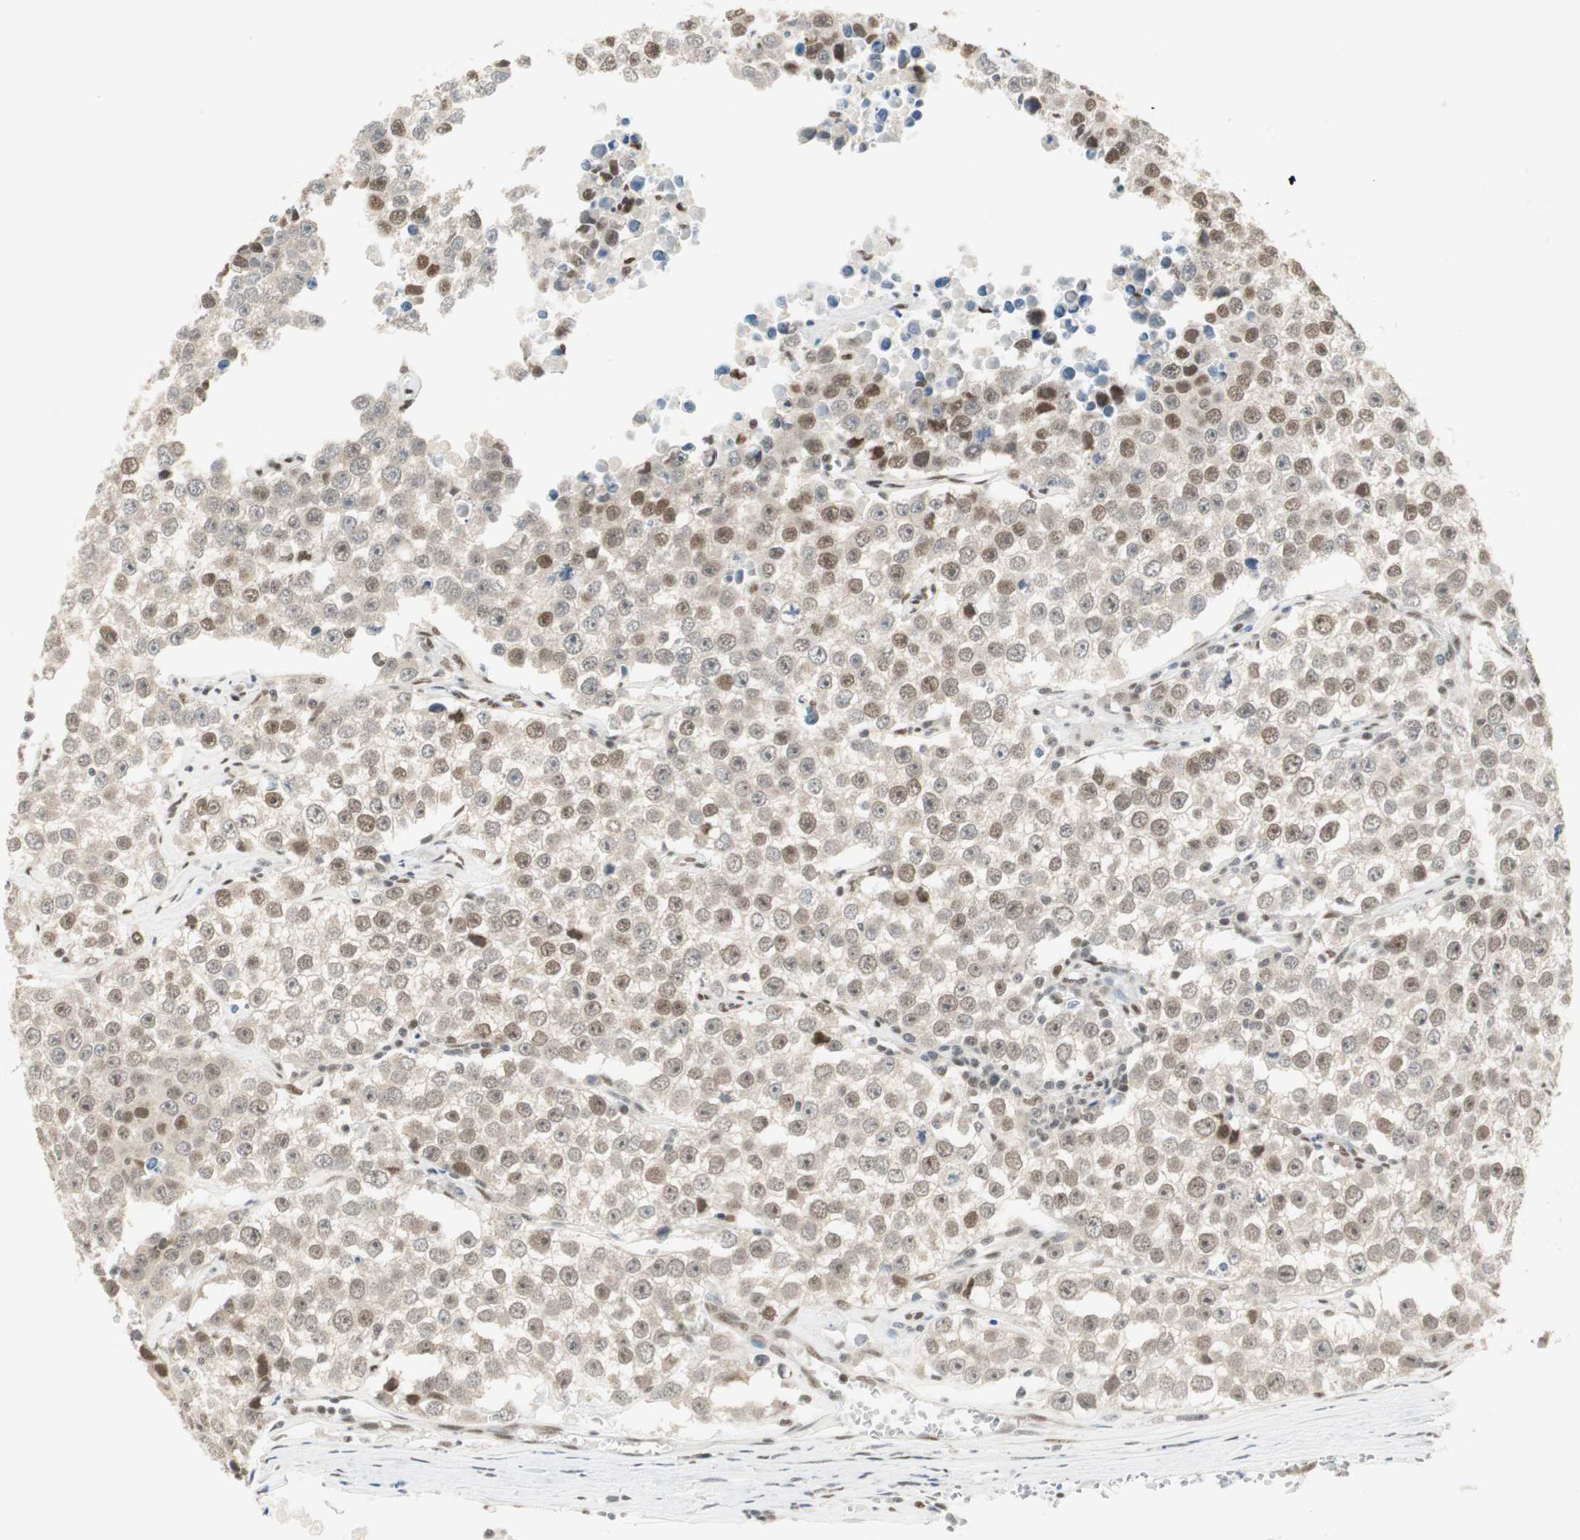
{"staining": {"intensity": "moderate", "quantity": ">75%", "location": "nuclear"}, "tissue": "testis cancer", "cell_type": "Tumor cells", "image_type": "cancer", "snomed": [{"axis": "morphology", "description": "Seminoma, NOS"}, {"axis": "morphology", "description": "Carcinoma, Embryonal, NOS"}, {"axis": "topography", "description": "Testis"}], "caption": "A photomicrograph of embryonal carcinoma (testis) stained for a protein shows moderate nuclear brown staining in tumor cells.", "gene": "ZBTB17", "patient": {"sex": "male", "age": 52}}